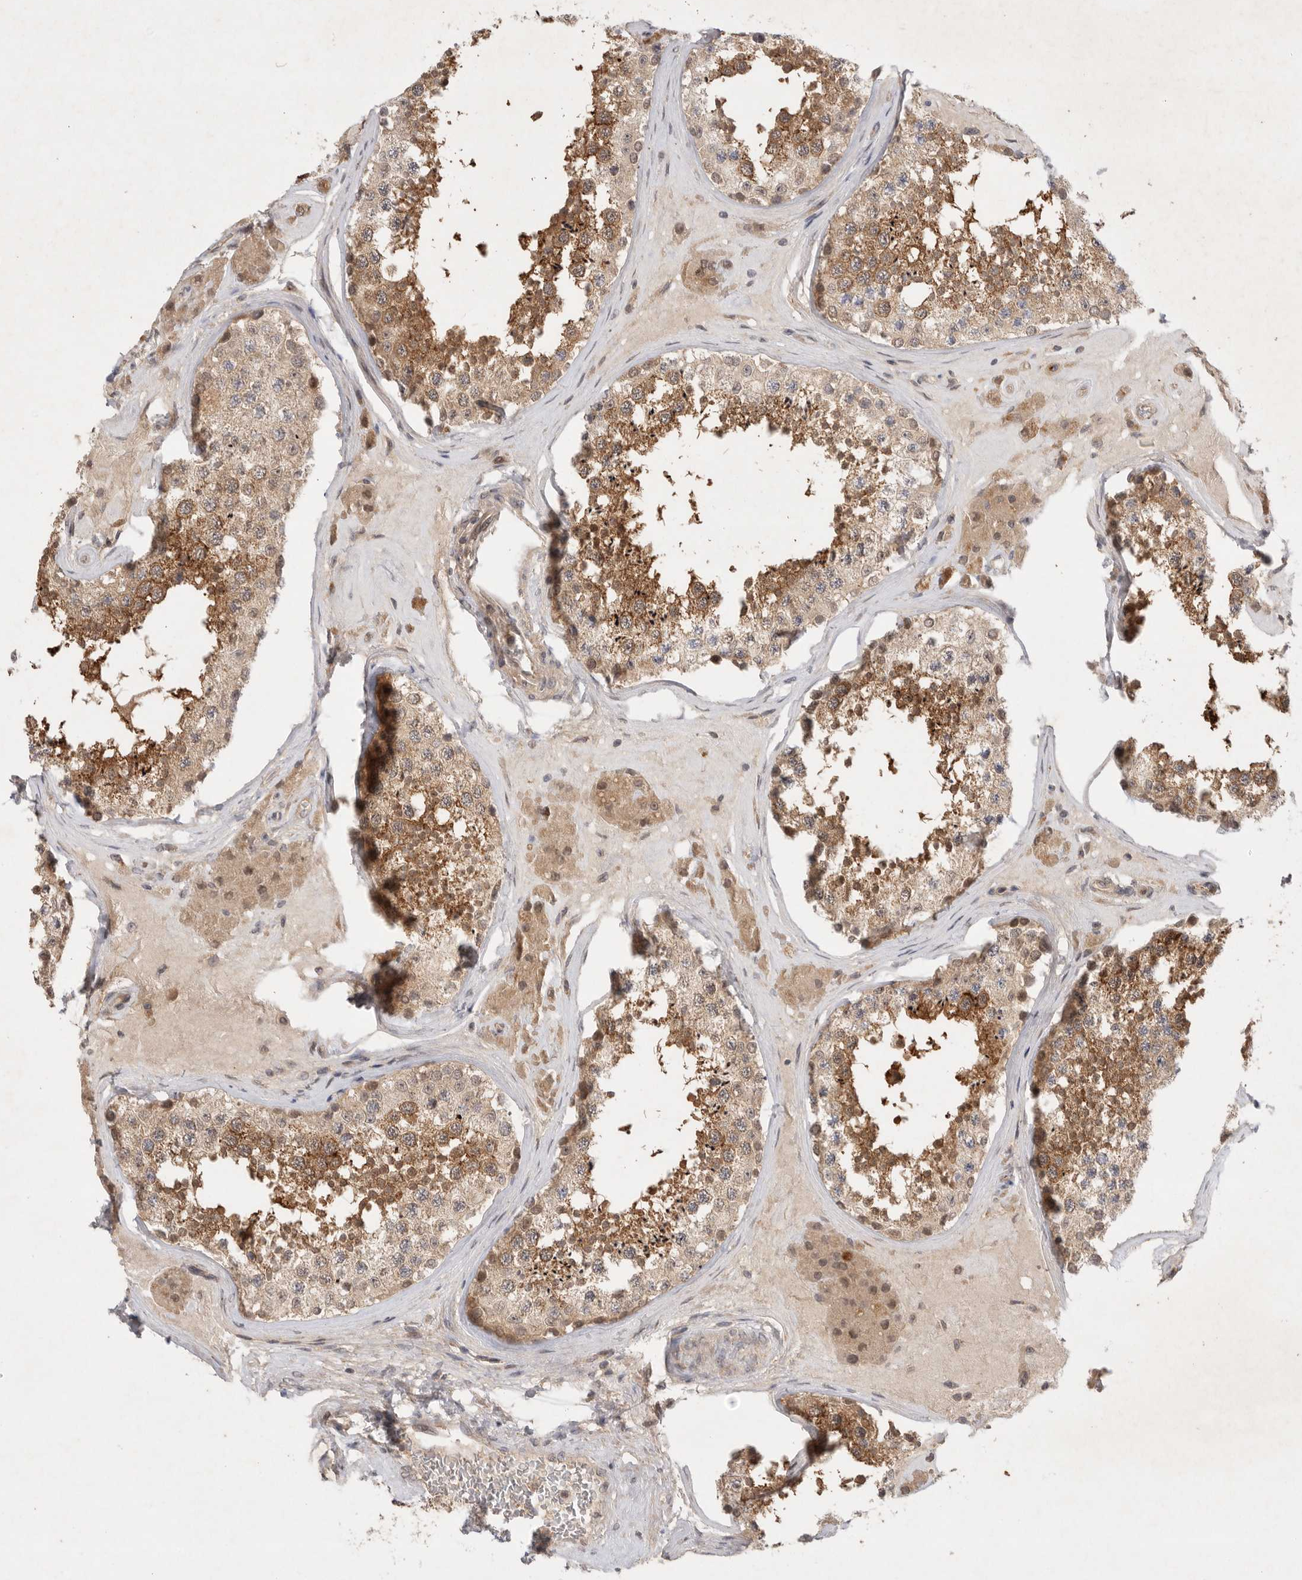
{"staining": {"intensity": "moderate", "quantity": ">75%", "location": "cytoplasmic/membranous"}, "tissue": "testis", "cell_type": "Cells in seminiferous ducts", "image_type": "normal", "snomed": [{"axis": "morphology", "description": "Normal tissue, NOS"}, {"axis": "topography", "description": "Testis"}], "caption": "A brown stain labels moderate cytoplasmic/membranous expression of a protein in cells in seminiferous ducts of benign human testis.", "gene": "PTPDC1", "patient": {"sex": "male", "age": 46}}